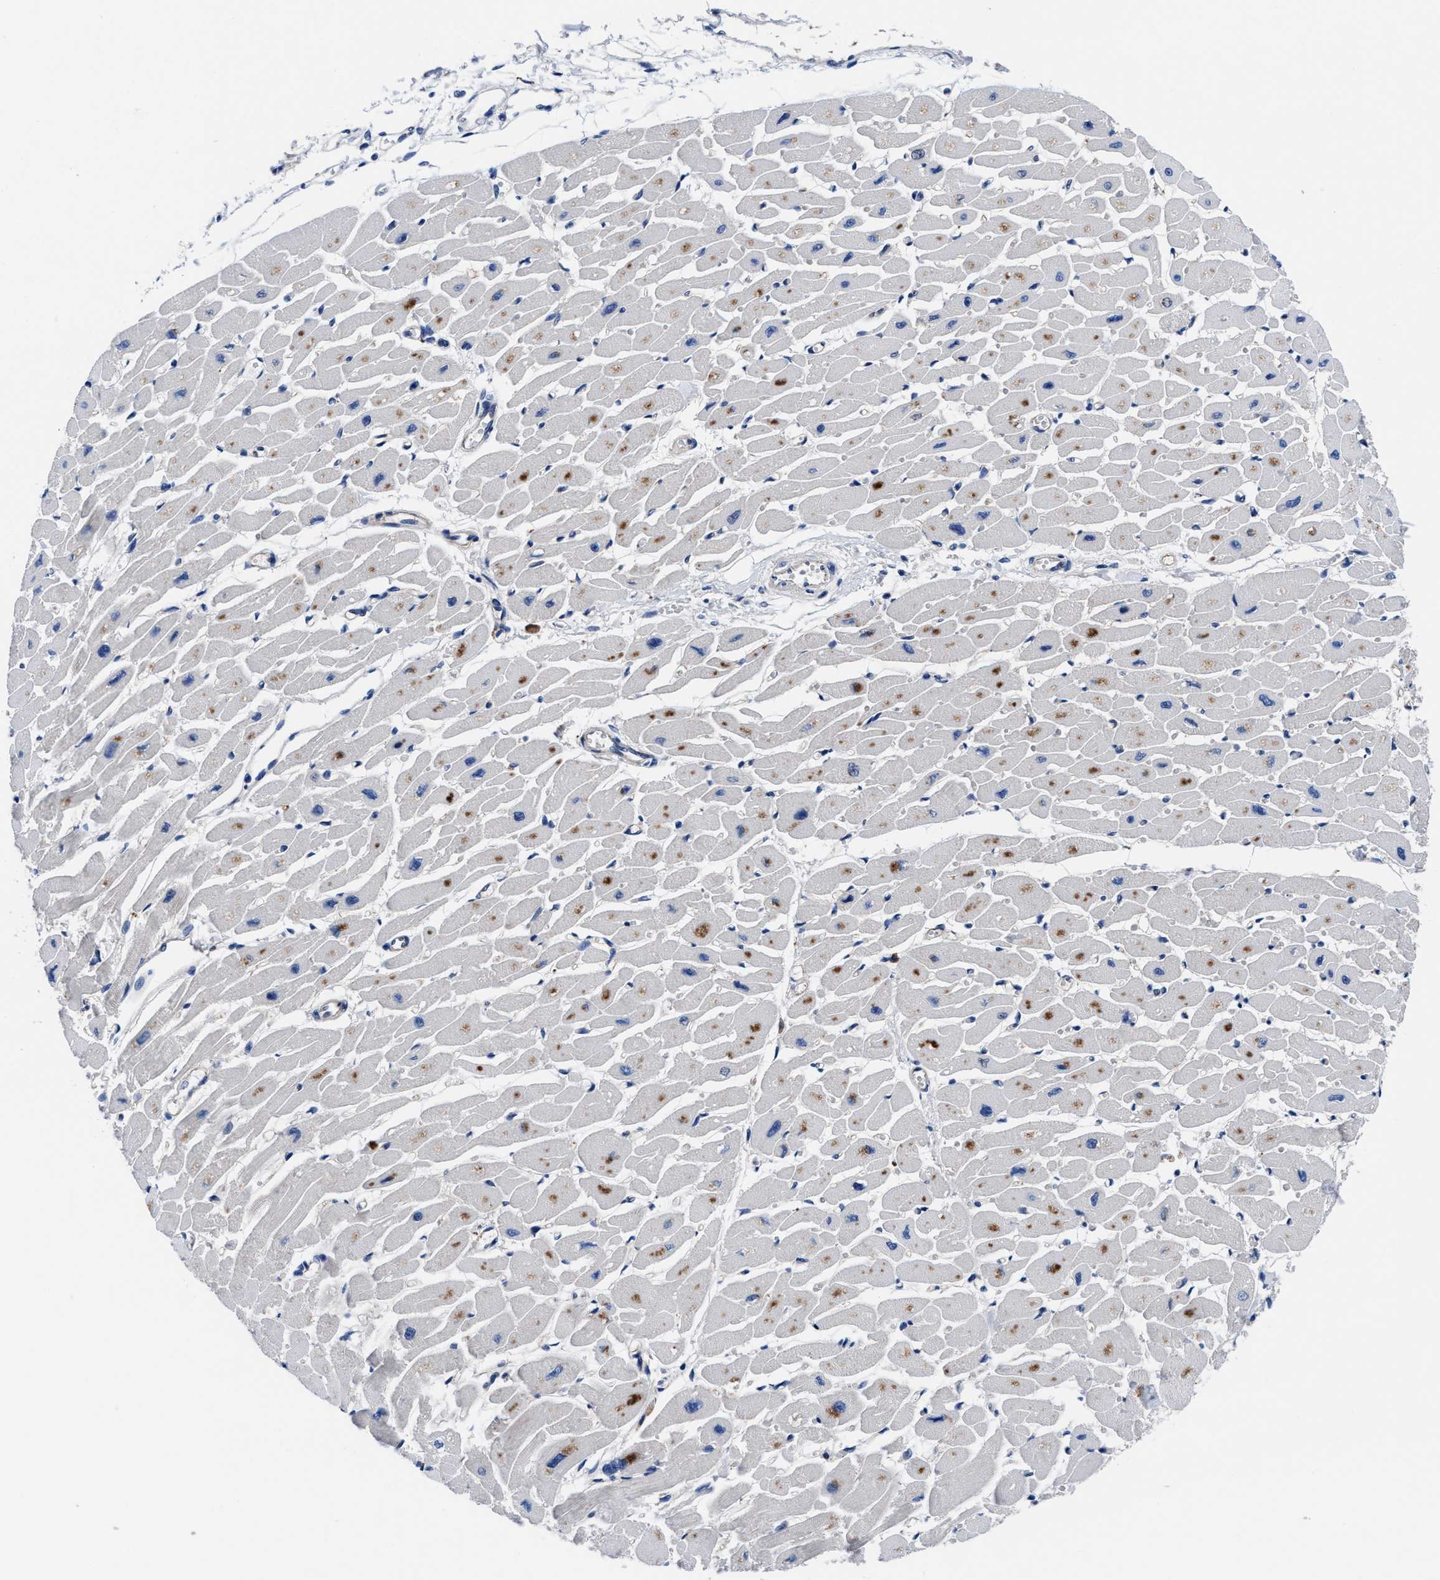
{"staining": {"intensity": "moderate", "quantity": "<25%", "location": "cytoplasmic/membranous"}, "tissue": "heart muscle", "cell_type": "Cardiomyocytes", "image_type": "normal", "snomed": [{"axis": "morphology", "description": "Normal tissue, NOS"}, {"axis": "topography", "description": "Heart"}], "caption": "Immunohistochemistry (DAB) staining of normal human heart muscle displays moderate cytoplasmic/membranous protein expression in about <25% of cardiomyocytes. The staining was performed using DAB (3,3'-diaminobenzidine), with brown indicating positive protein expression. Nuclei are stained blue with hematoxylin.", "gene": "DHRS13", "patient": {"sex": "female", "age": 54}}